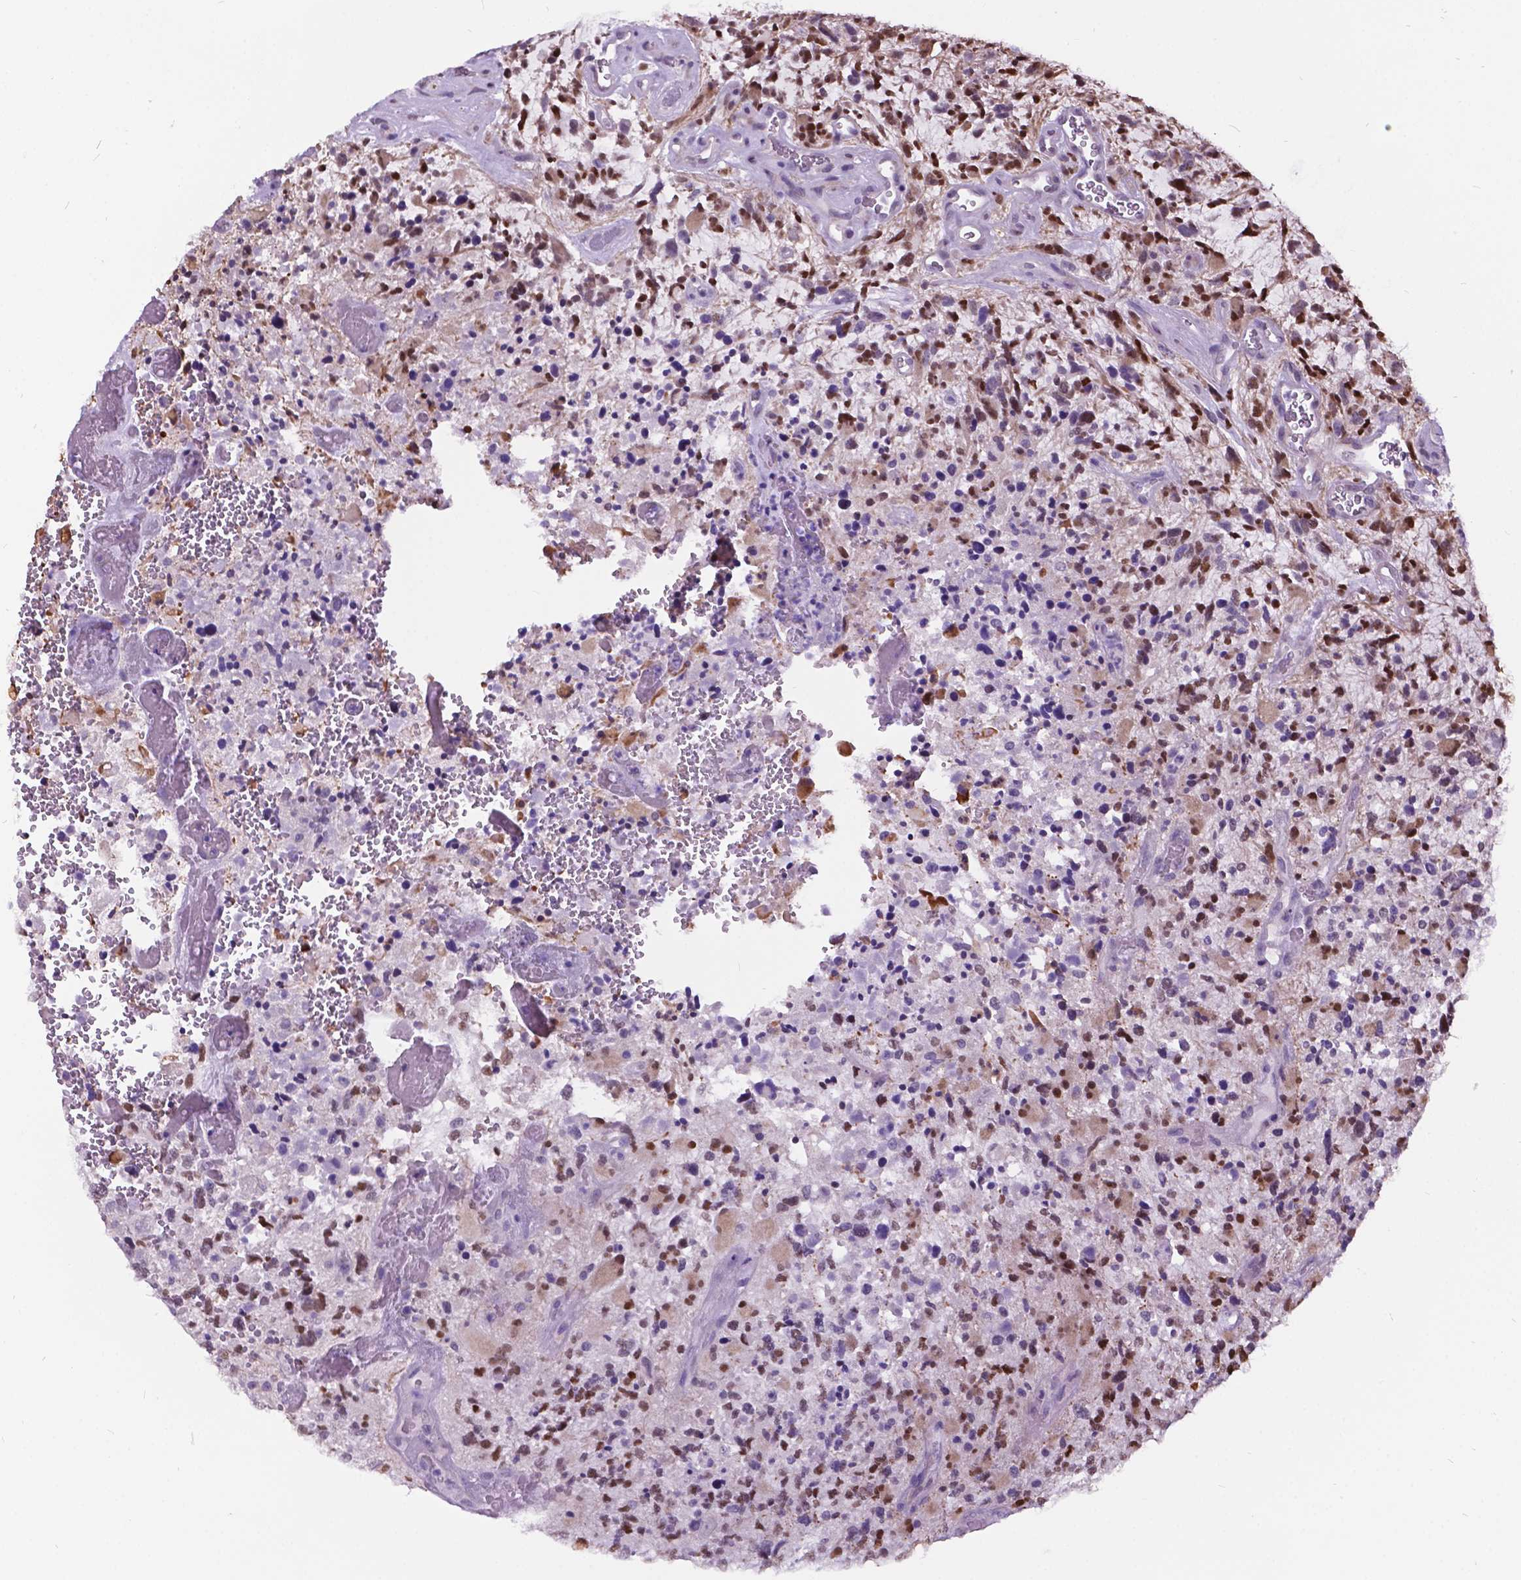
{"staining": {"intensity": "moderate", "quantity": "<25%", "location": "nuclear"}, "tissue": "glioma", "cell_type": "Tumor cells", "image_type": "cancer", "snomed": [{"axis": "morphology", "description": "Glioma, malignant, High grade"}, {"axis": "topography", "description": "Brain"}], "caption": "A high-resolution image shows immunohistochemistry (IHC) staining of glioma, which exhibits moderate nuclear positivity in approximately <25% of tumor cells.", "gene": "DPF3", "patient": {"sex": "female", "age": 71}}